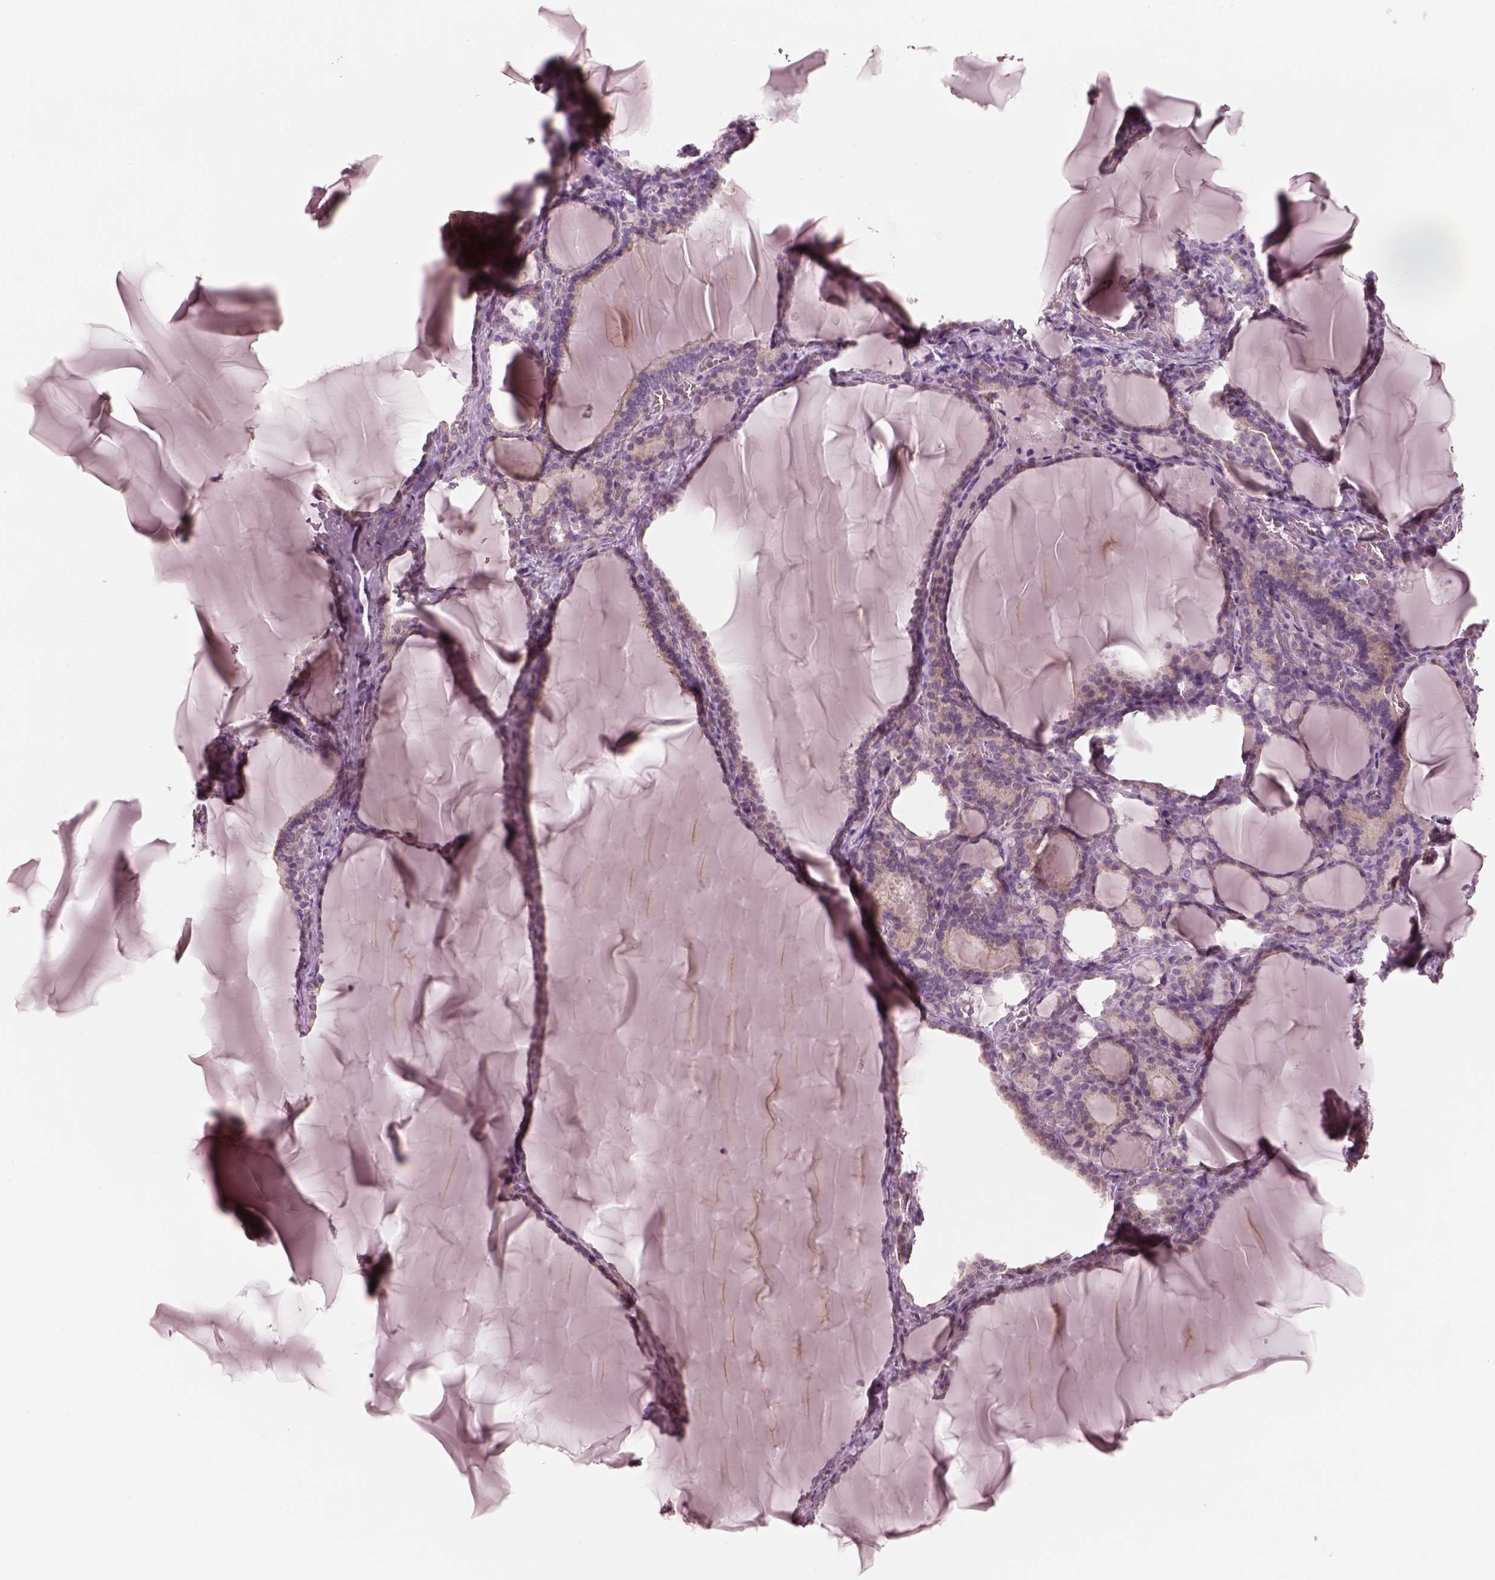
{"staining": {"intensity": "weak", "quantity": ">75%", "location": "cytoplasmic/membranous"}, "tissue": "thyroid gland", "cell_type": "Glandular cells", "image_type": "normal", "snomed": [{"axis": "morphology", "description": "Normal tissue, NOS"}, {"axis": "morphology", "description": "Hyperplasia, NOS"}, {"axis": "topography", "description": "Thyroid gland"}], "caption": "A brown stain highlights weak cytoplasmic/membranous positivity of a protein in glandular cells of unremarkable human thyroid gland.", "gene": "PRKACG", "patient": {"sex": "female", "age": 27}}